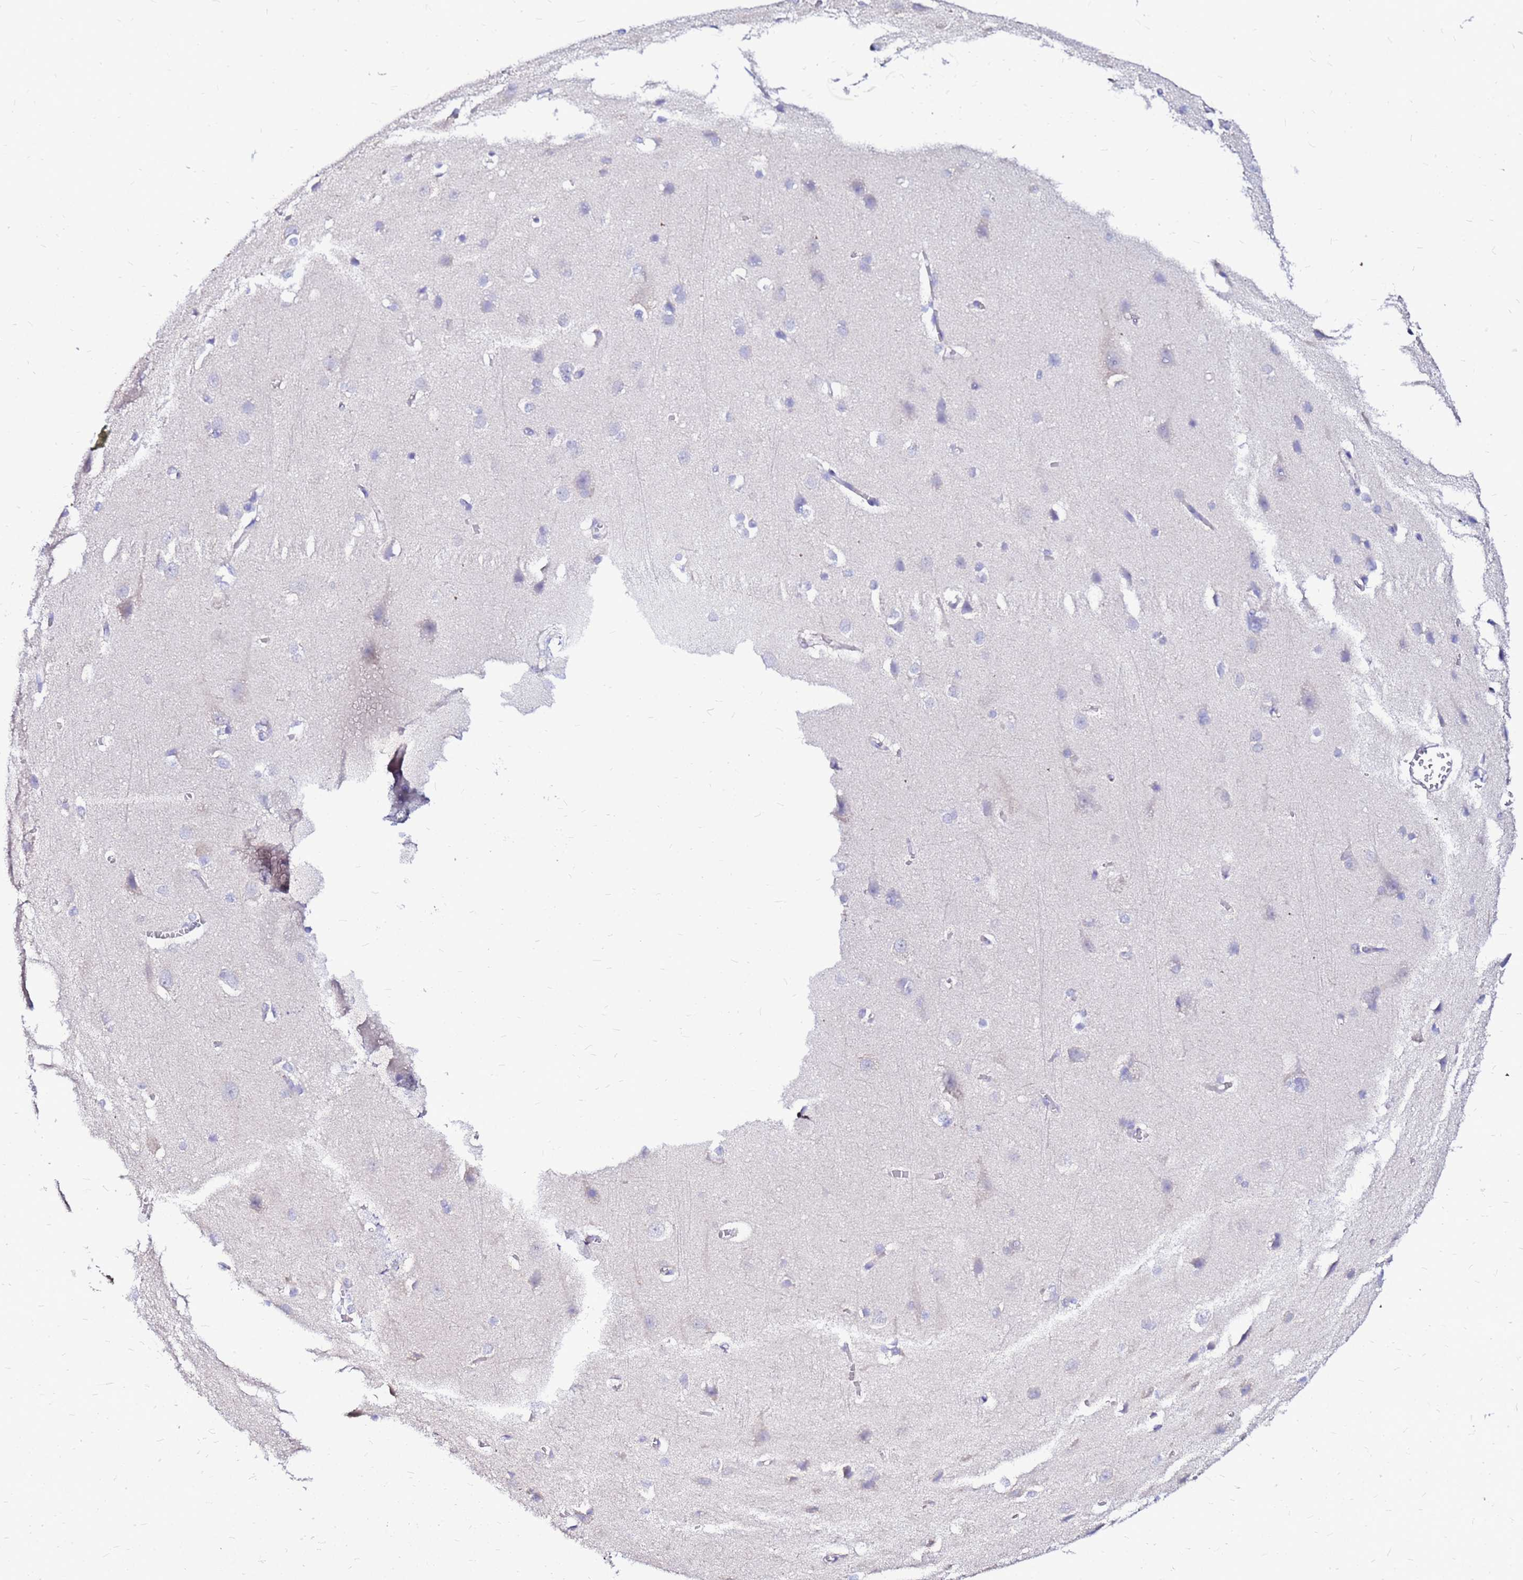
{"staining": {"intensity": "negative", "quantity": "none", "location": "none"}, "tissue": "cerebral cortex", "cell_type": "Endothelial cells", "image_type": "normal", "snomed": [{"axis": "morphology", "description": "Normal tissue, NOS"}, {"axis": "topography", "description": "Cerebral cortex"}], "caption": "High power microscopy micrograph of an immunohistochemistry photomicrograph of normal cerebral cortex, revealing no significant expression in endothelial cells.", "gene": "ARHGEF35", "patient": {"sex": "male", "age": 37}}